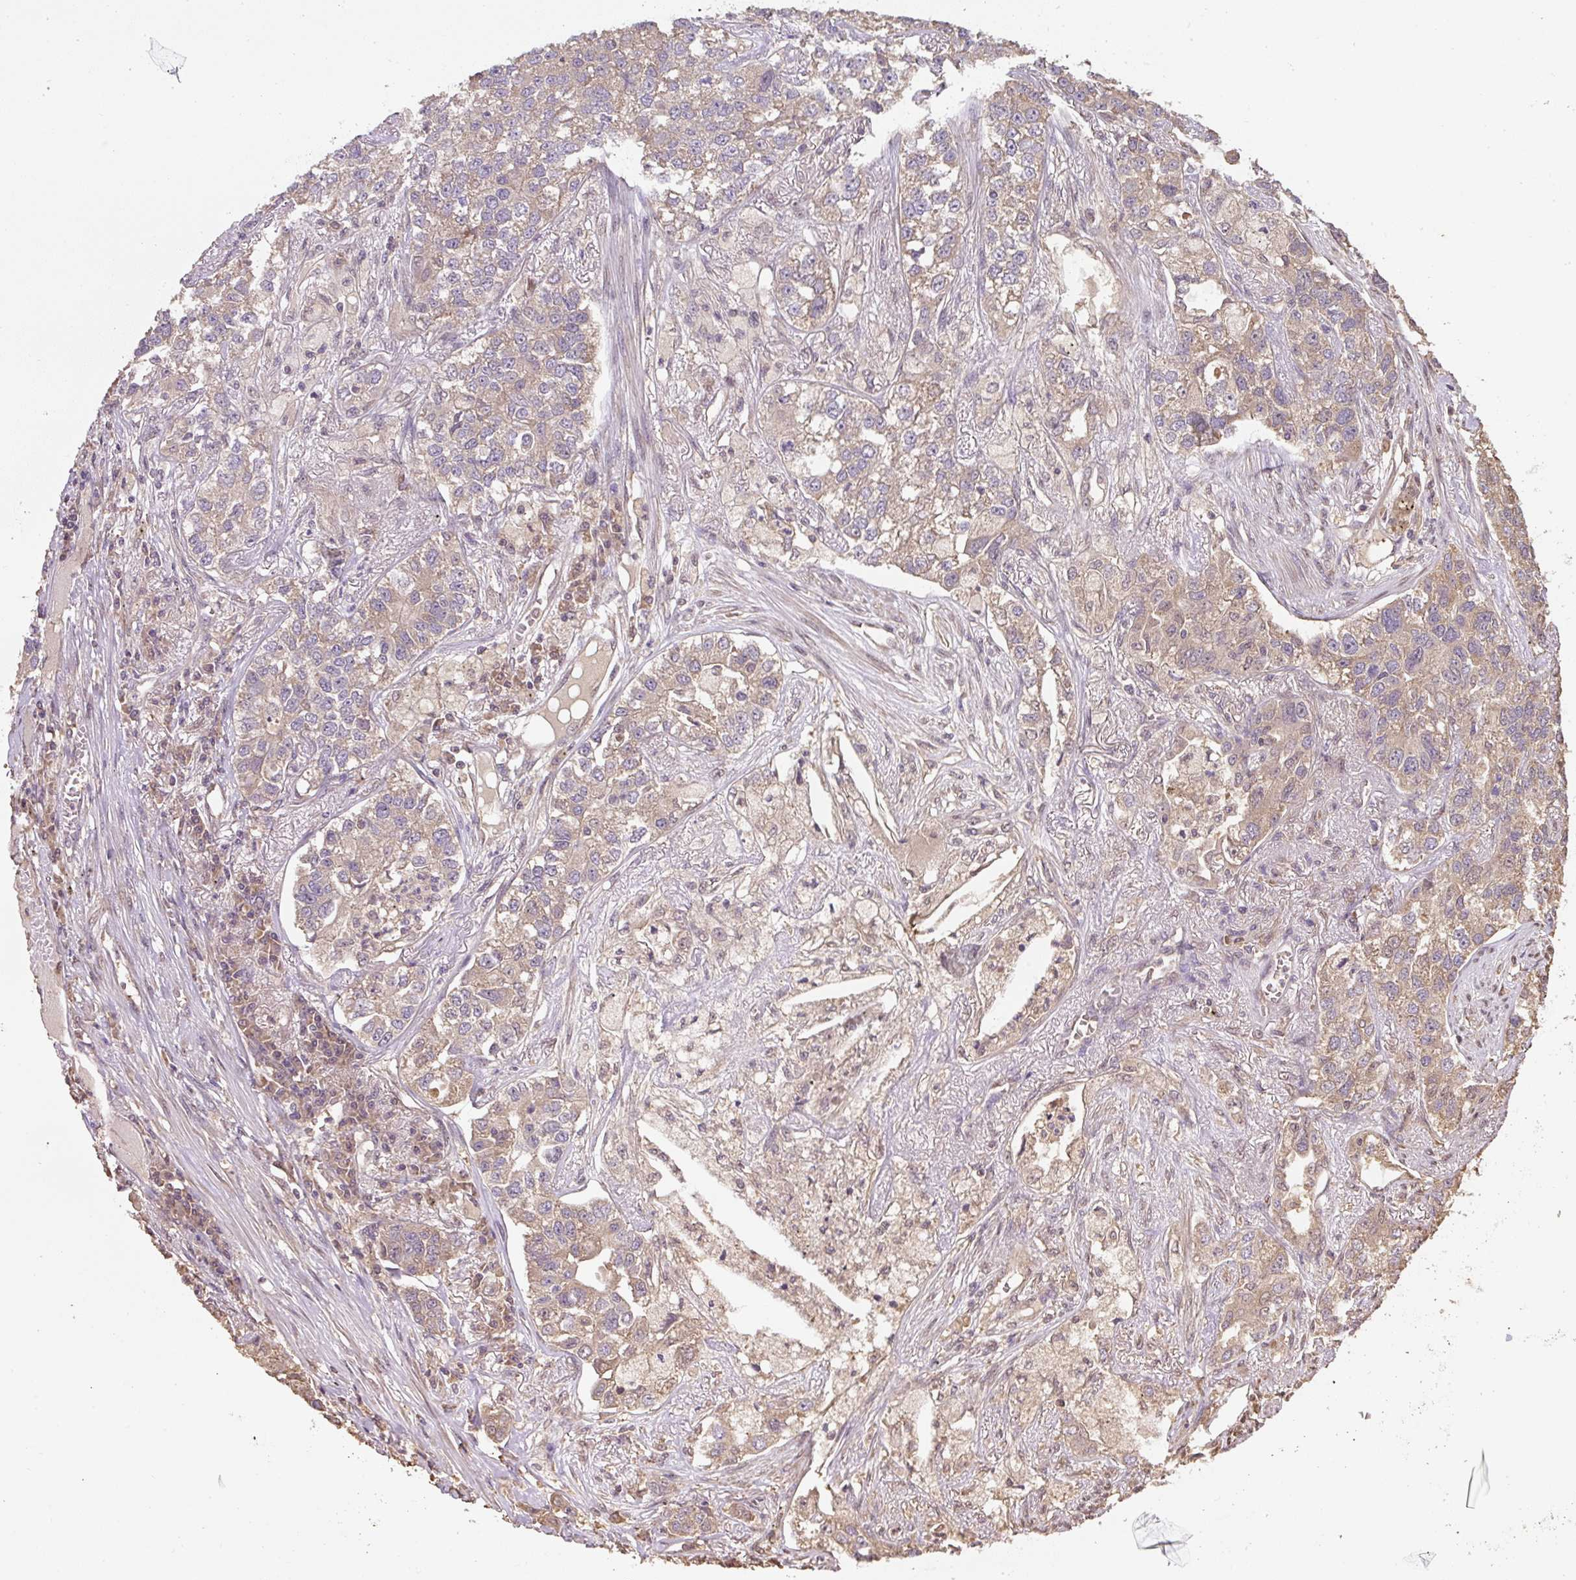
{"staining": {"intensity": "weak", "quantity": ">75%", "location": "cytoplasmic/membranous"}, "tissue": "lung cancer", "cell_type": "Tumor cells", "image_type": "cancer", "snomed": [{"axis": "morphology", "description": "Adenocarcinoma, NOS"}, {"axis": "topography", "description": "Lung"}], "caption": "Lung cancer (adenocarcinoma) tissue displays weak cytoplasmic/membranous expression in about >75% of tumor cells, visualized by immunohistochemistry.", "gene": "TMEM170B", "patient": {"sex": "male", "age": 49}}